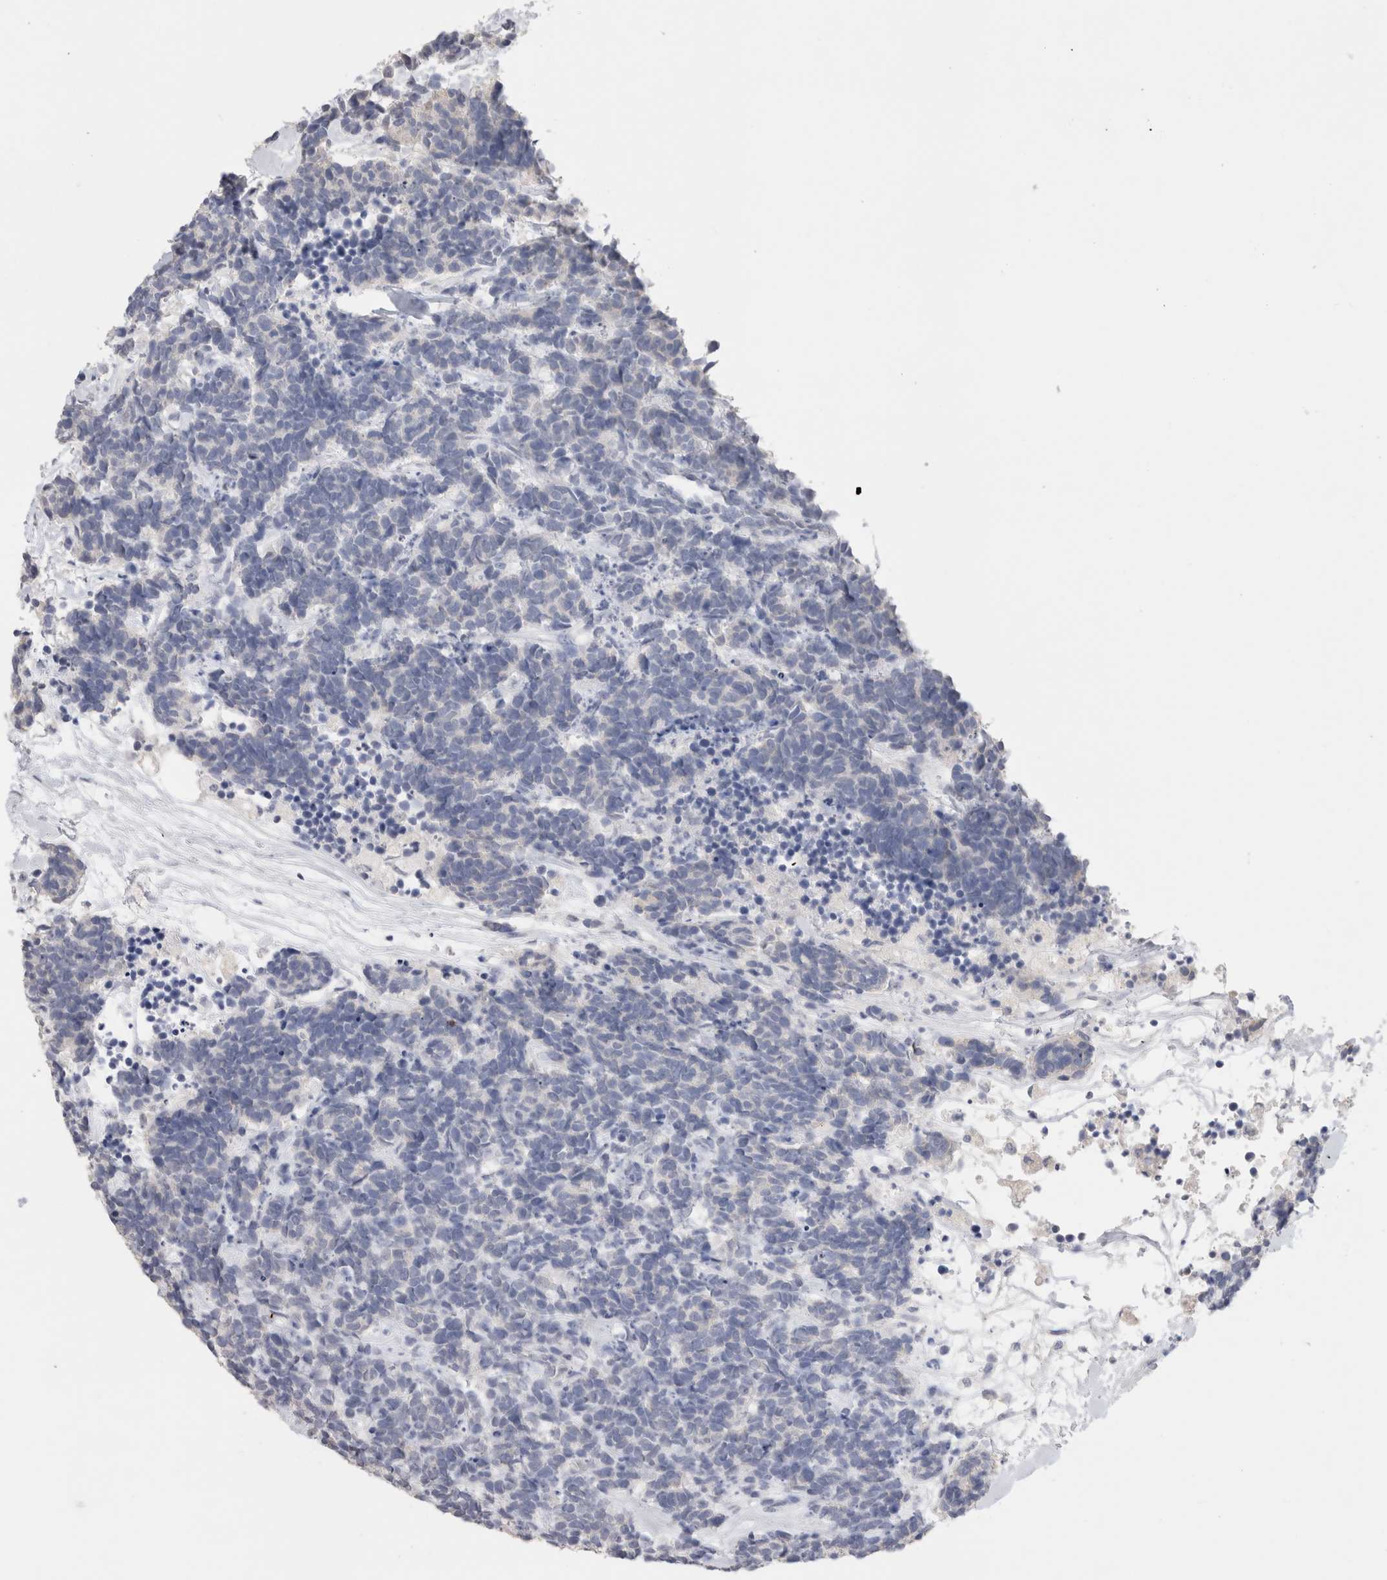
{"staining": {"intensity": "negative", "quantity": "none", "location": "none"}, "tissue": "carcinoid", "cell_type": "Tumor cells", "image_type": "cancer", "snomed": [{"axis": "morphology", "description": "Carcinoma, NOS"}, {"axis": "morphology", "description": "Carcinoid, malignant, NOS"}, {"axis": "topography", "description": "Urinary bladder"}], "caption": "Carcinoid was stained to show a protein in brown. There is no significant staining in tumor cells.", "gene": "LAMP3", "patient": {"sex": "male", "age": 57}}